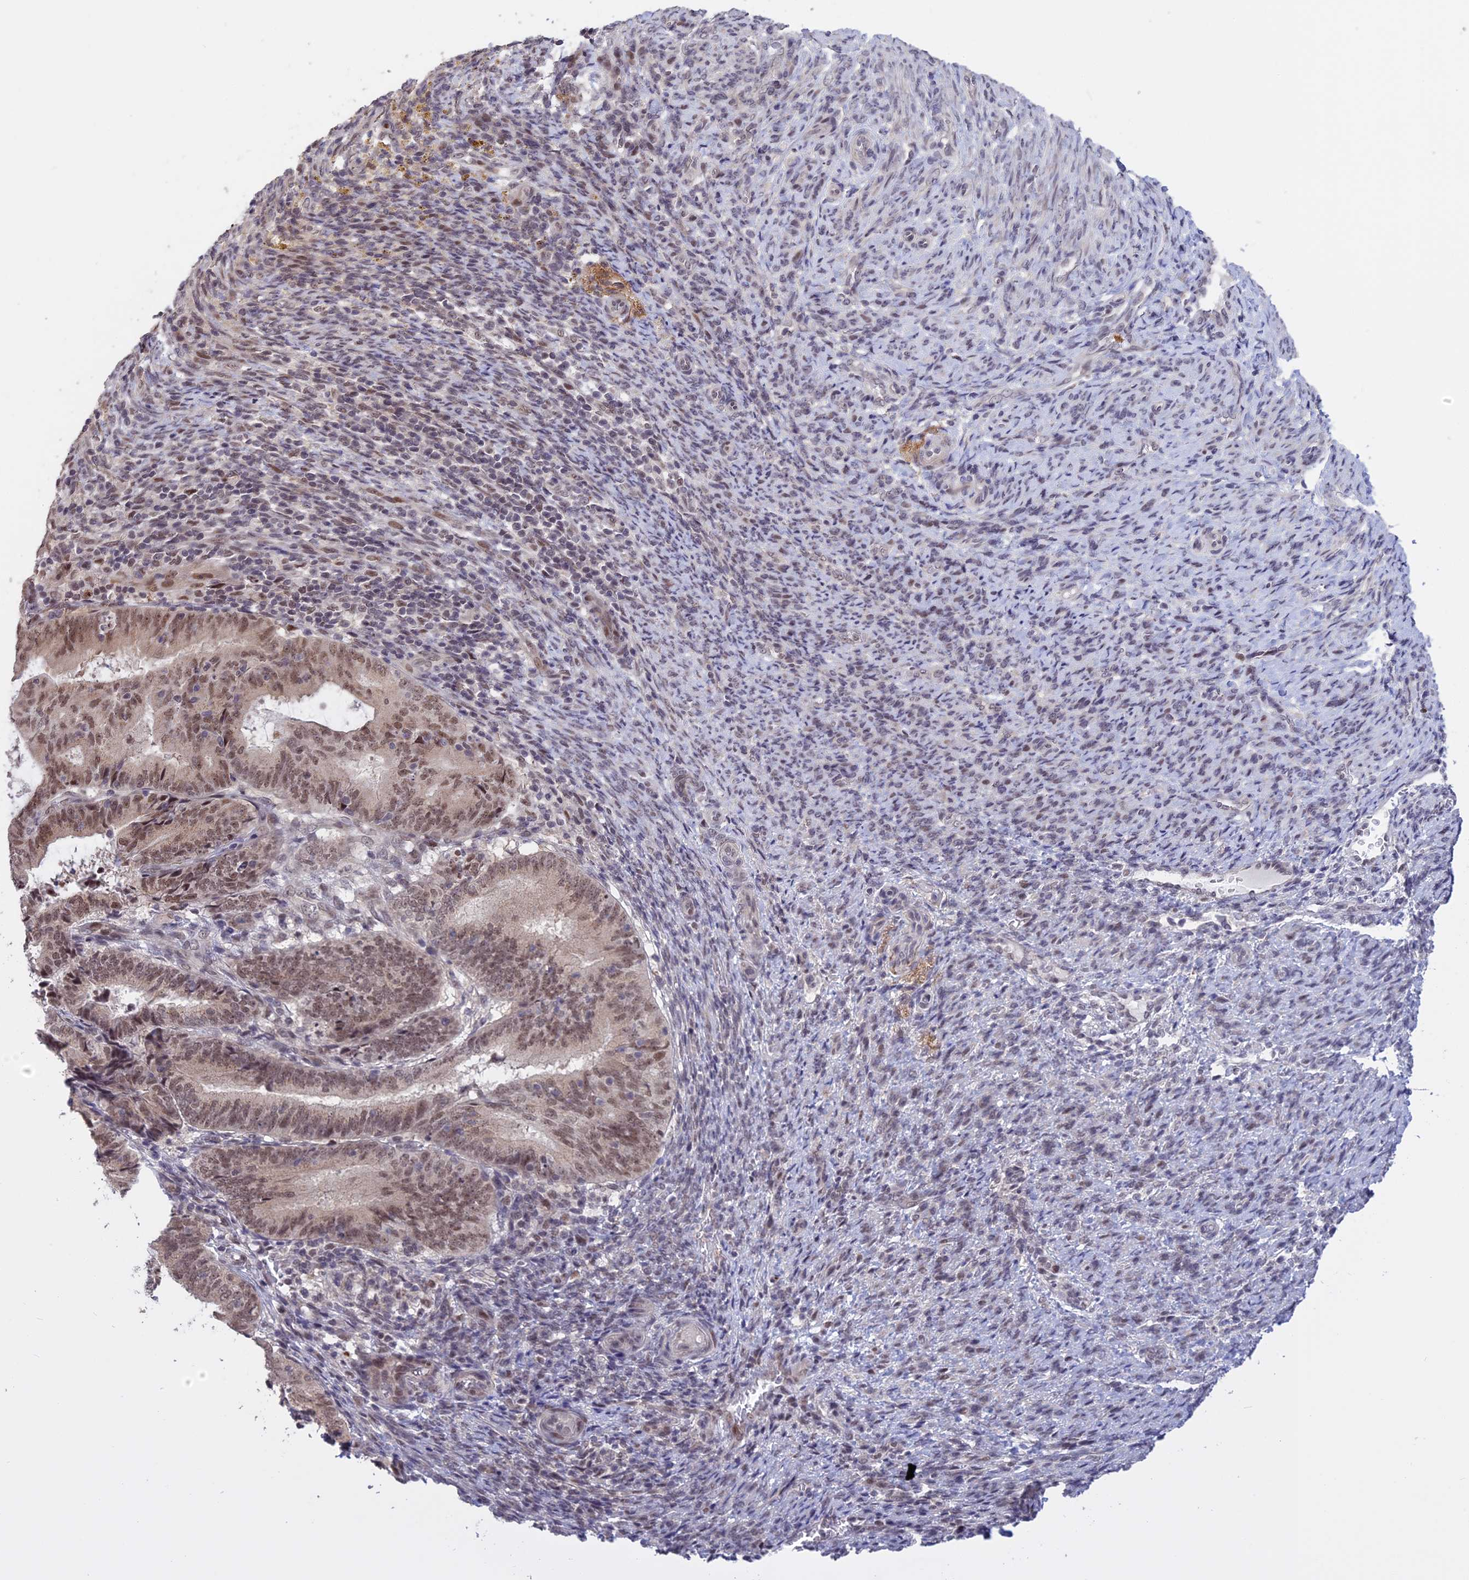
{"staining": {"intensity": "weak", "quantity": ">75%", "location": "nuclear"}, "tissue": "endometrial cancer", "cell_type": "Tumor cells", "image_type": "cancer", "snomed": [{"axis": "morphology", "description": "Adenocarcinoma, NOS"}, {"axis": "topography", "description": "Endometrium"}], "caption": "IHC of endometrial cancer displays low levels of weak nuclear positivity in approximately >75% of tumor cells.", "gene": "POLR2C", "patient": {"sex": "female", "age": 70}}